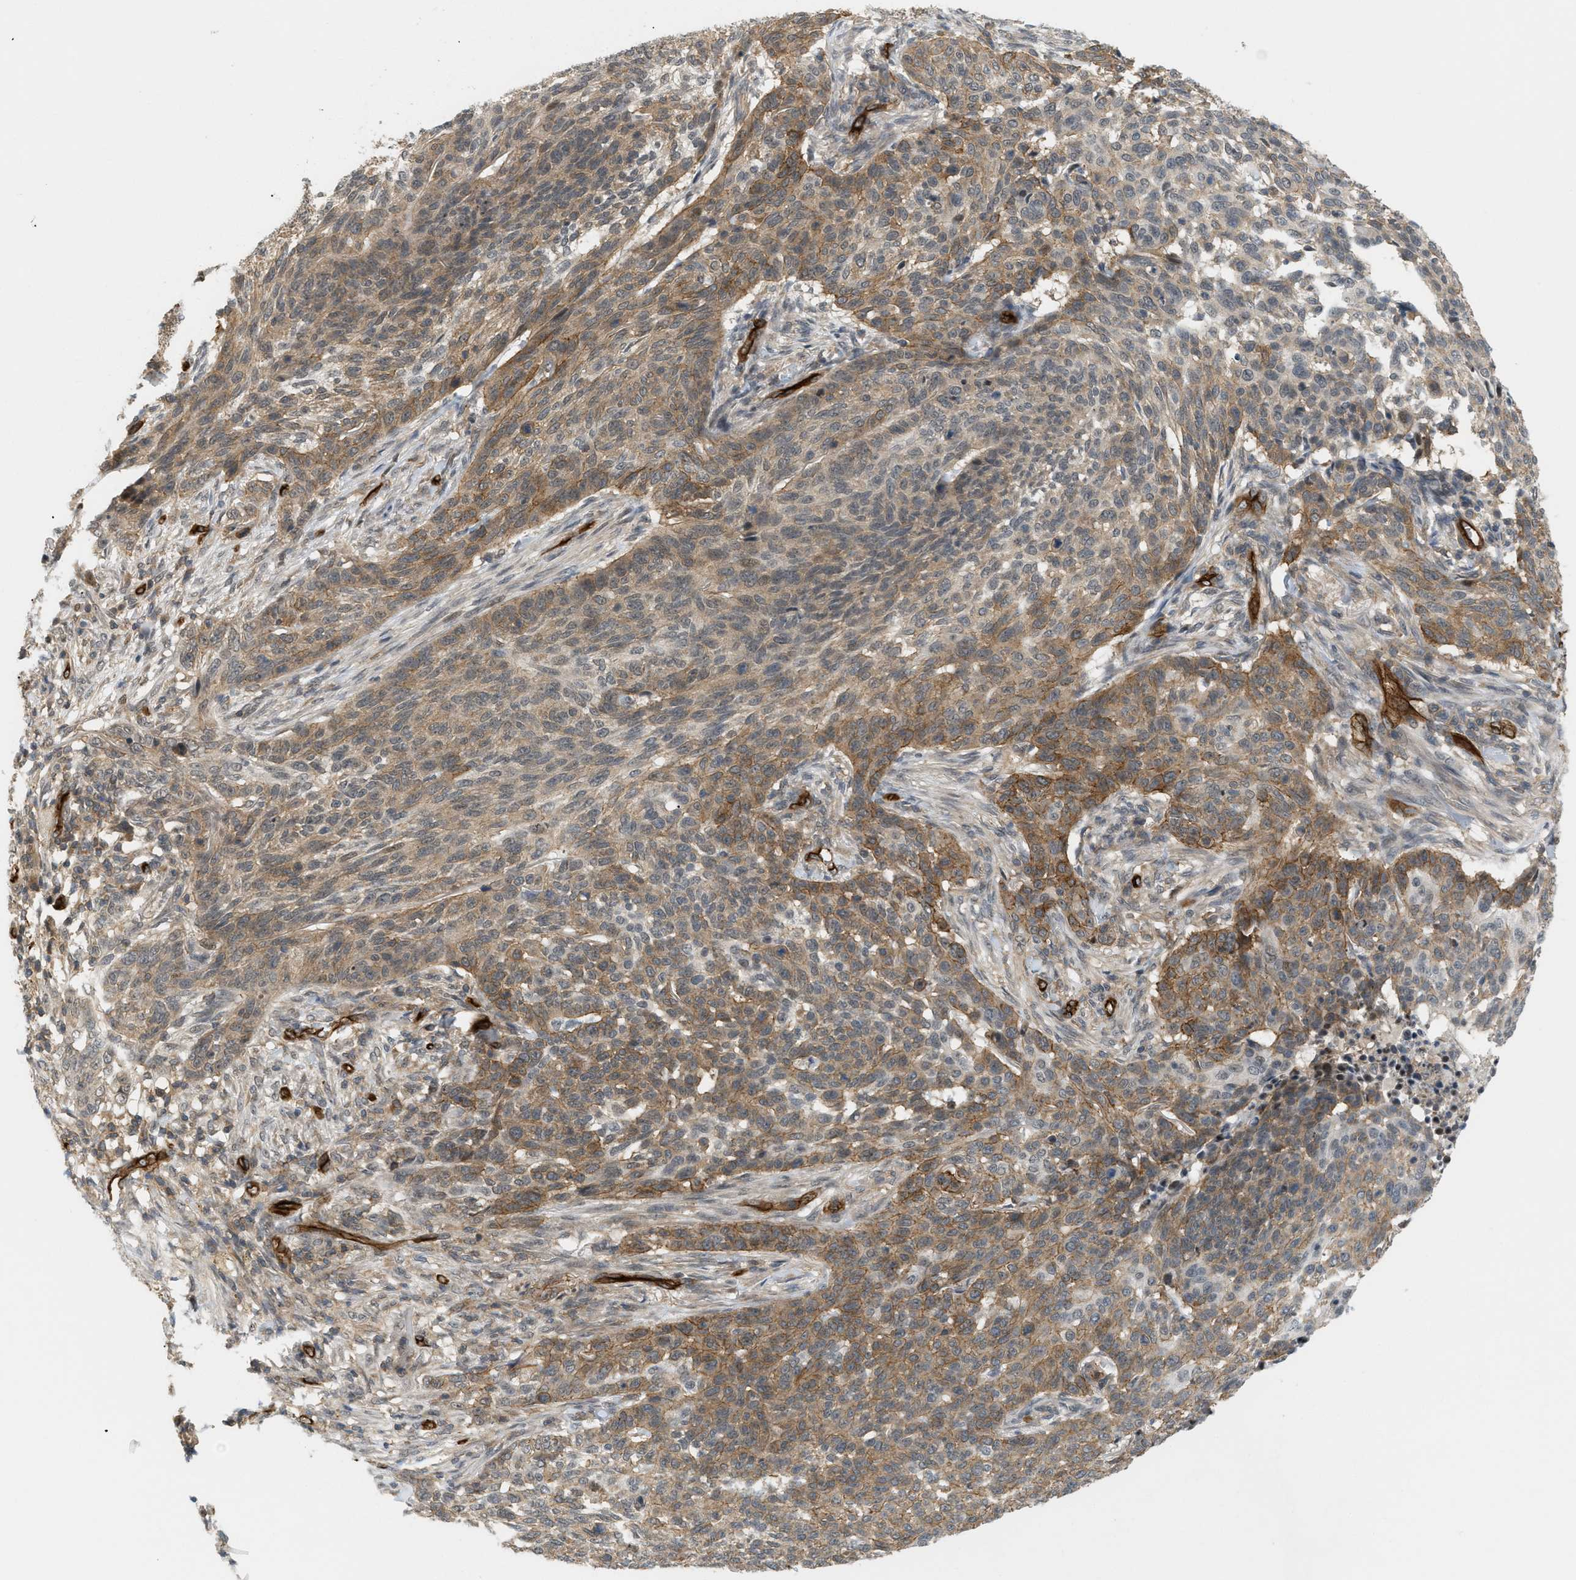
{"staining": {"intensity": "moderate", "quantity": ">75%", "location": "cytoplasmic/membranous"}, "tissue": "skin cancer", "cell_type": "Tumor cells", "image_type": "cancer", "snomed": [{"axis": "morphology", "description": "Basal cell carcinoma"}, {"axis": "topography", "description": "Skin"}], "caption": "Tumor cells exhibit medium levels of moderate cytoplasmic/membranous expression in about >75% of cells in skin basal cell carcinoma. The staining is performed using DAB brown chromogen to label protein expression. The nuclei are counter-stained blue using hematoxylin.", "gene": "PALMD", "patient": {"sex": "male", "age": 85}}